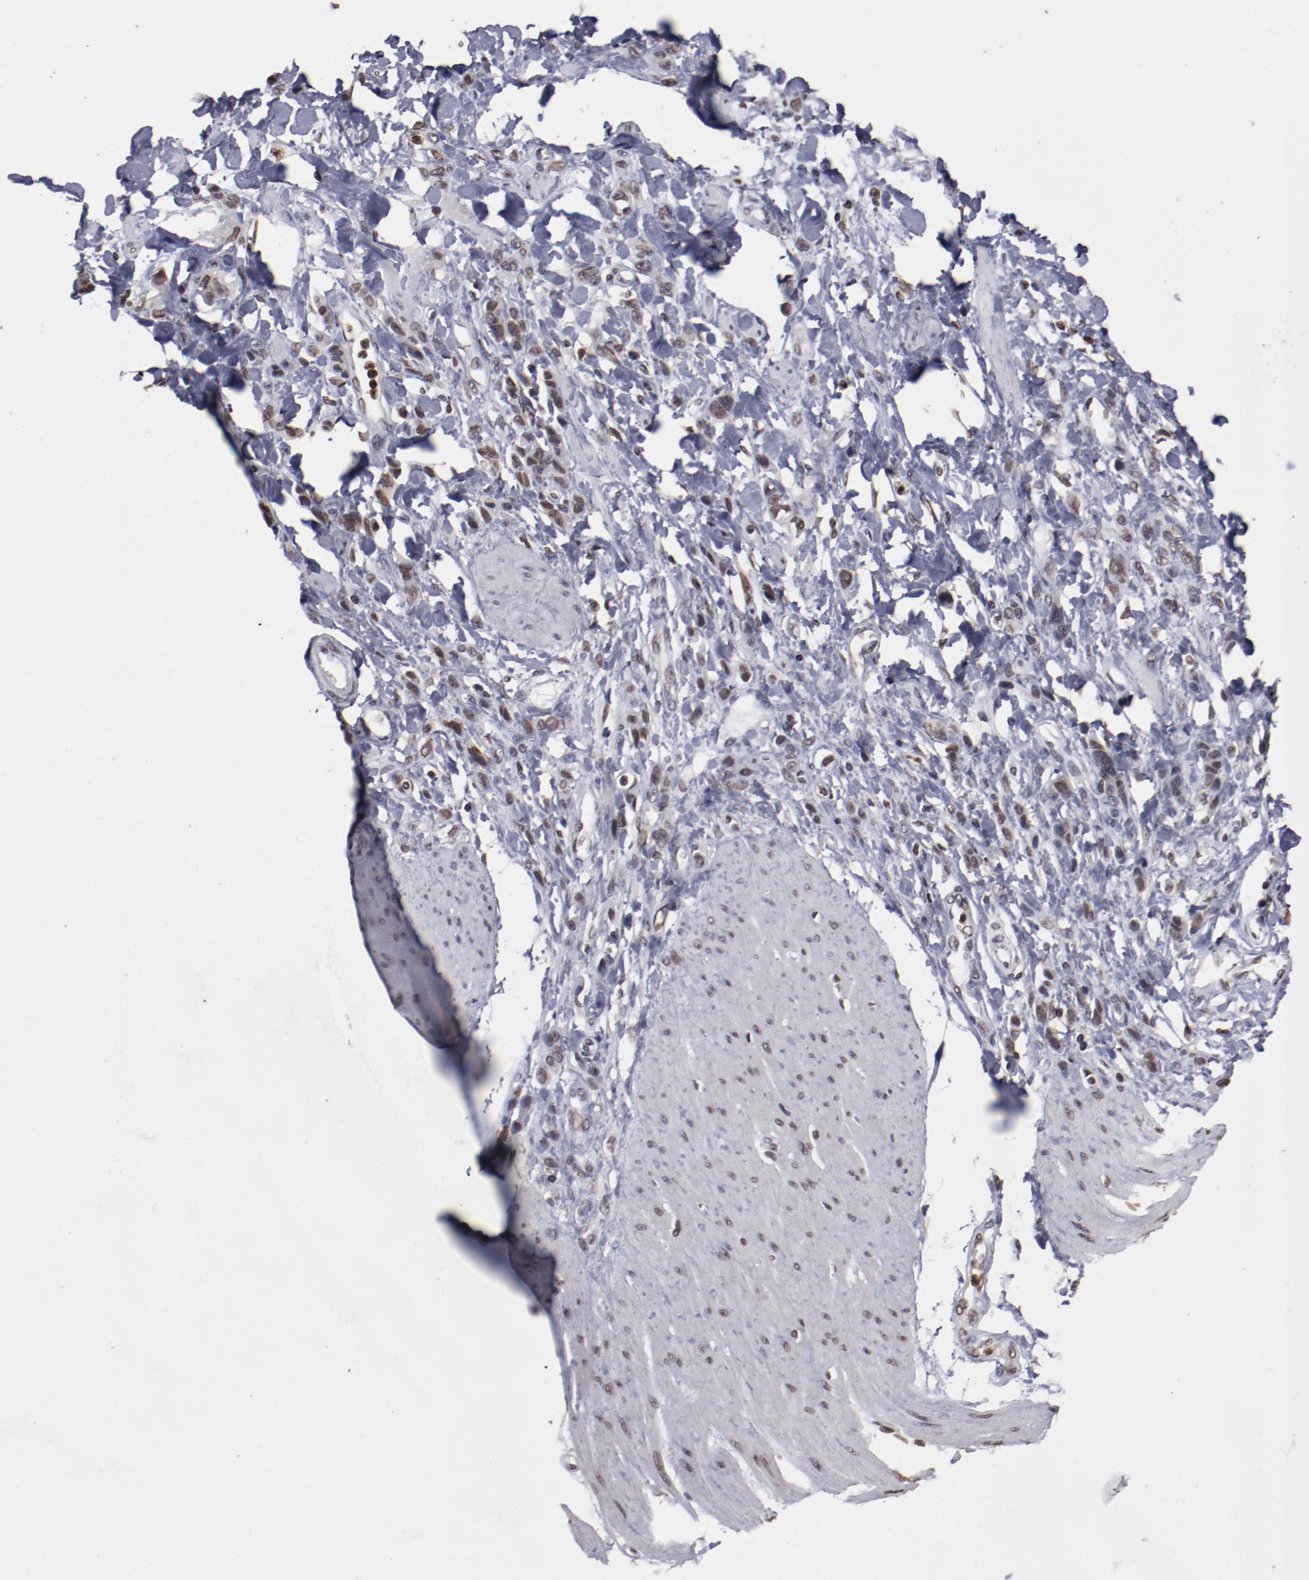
{"staining": {"intensity": "weak", "quantity": ">75%", "location": "nuclear"}, "tissue": "stomach cancer", "cell_type": "Tumor cells", "image_type": "cancer", "snomed": [{"axis": "morphology", "description": "Normal tissue, NOS"}, {"axis": "morphology", "description": "Adenocarcinoma, NOS"}, {"axis": "topography", "description": "Stomach"}], "caption": "Protein expression analysis of human stomach cancer (adenocarcinoma) reveals weak nuclear expression in about >75% of tumor cells.", "gene": "AKT1", "patient": {"sex": "male", "age": 82}}